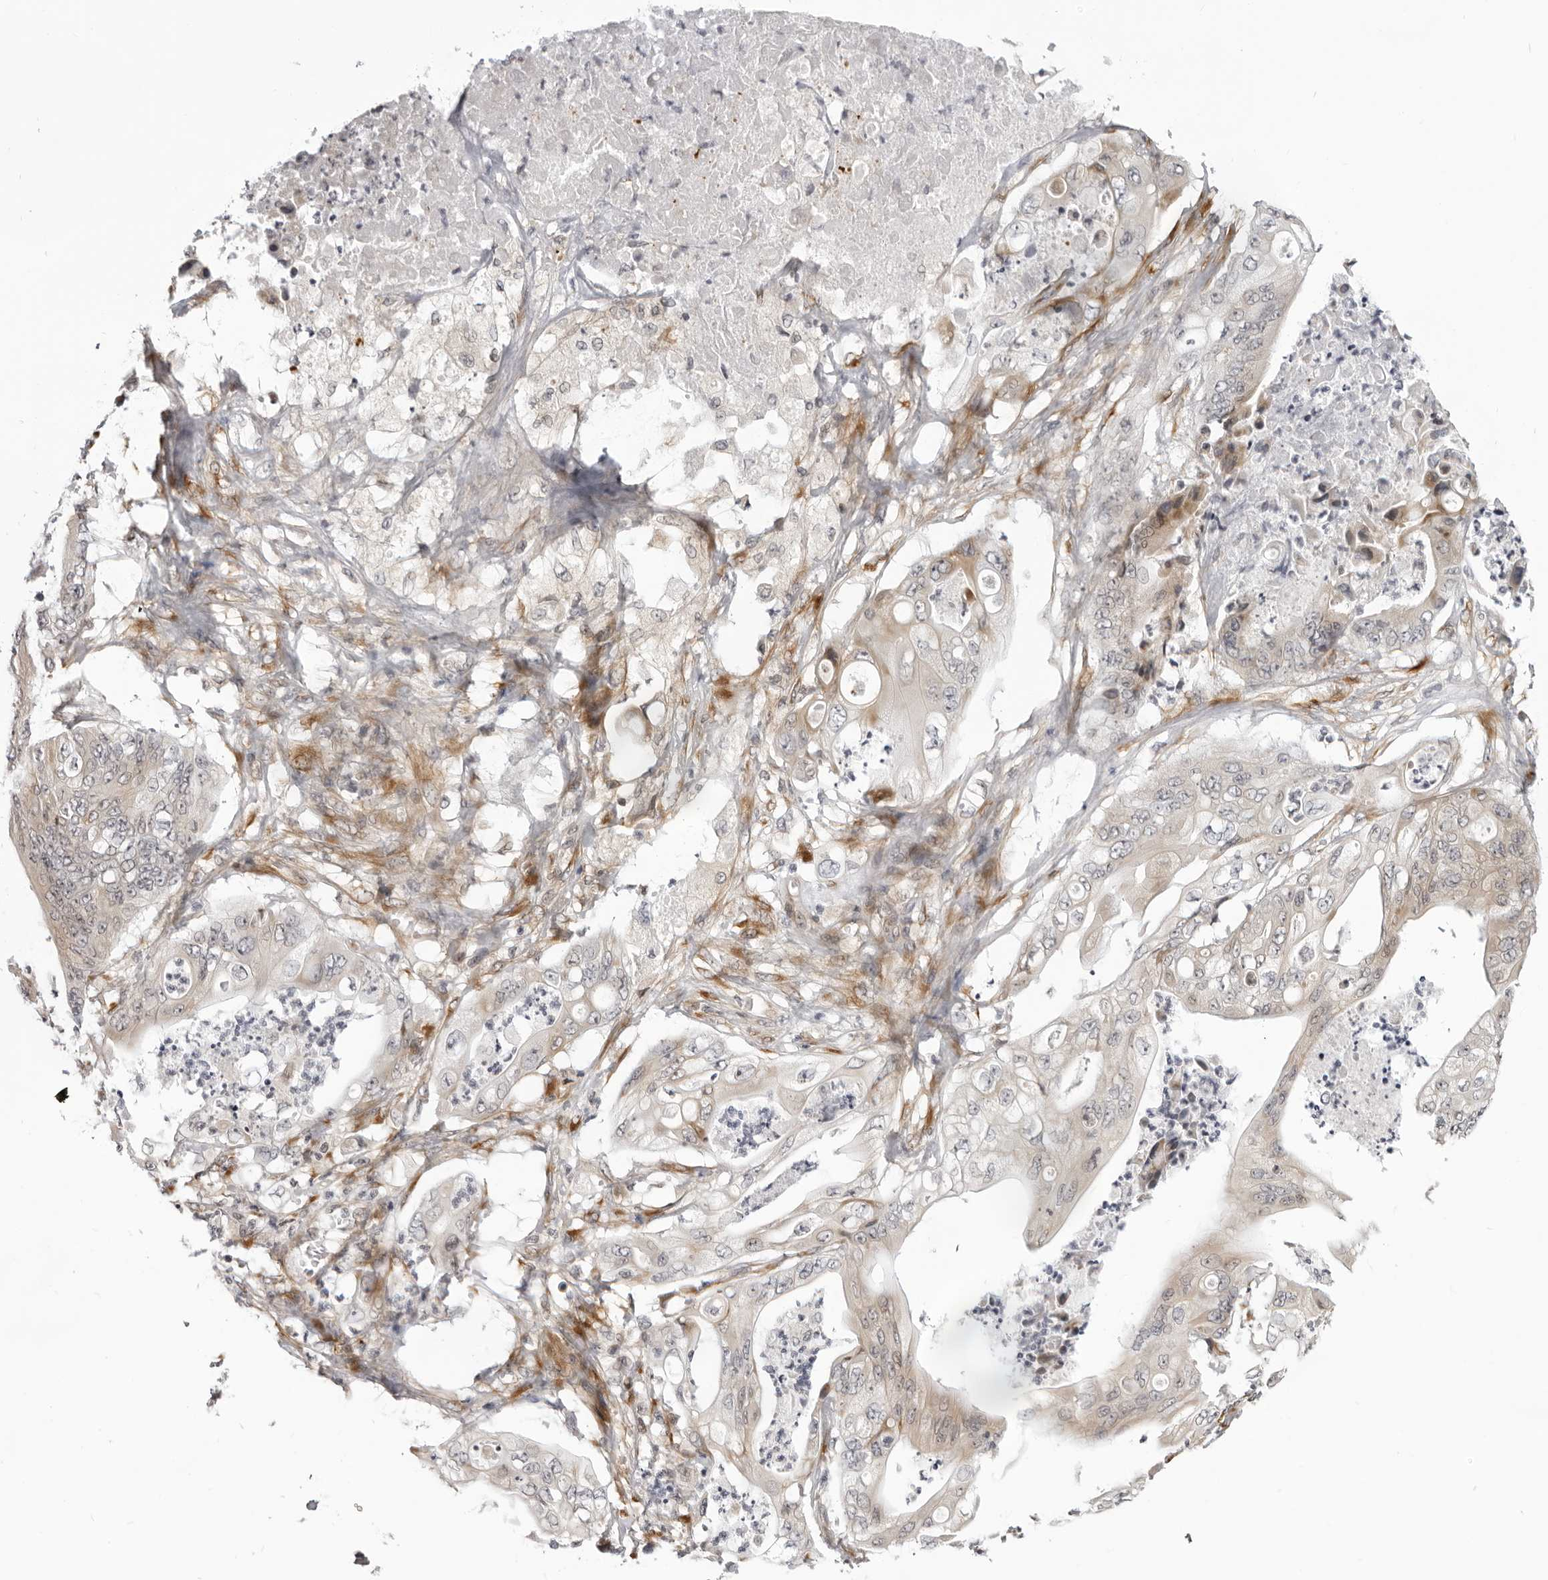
{"staining": {"intensity": "weak", "quantity": "25%-75%", "location": "cytoplasmic/membranous"}, "tissue": "stomach cancer", "cell_type": "Tumor cells", "image_type": "cancer", "snomed": [{"axis": "morphology", "description": "Adenocarcinoma, NOS"}, {"axis": "topography", "description": "Stomach"}], "caption": "A brown stain labels weak cytoplasmic/membranous positivity of a protein in human stomach cancer tumor cells.", "gene": "SRGAP2", "patient": {"sex": "female", "age": 73}}